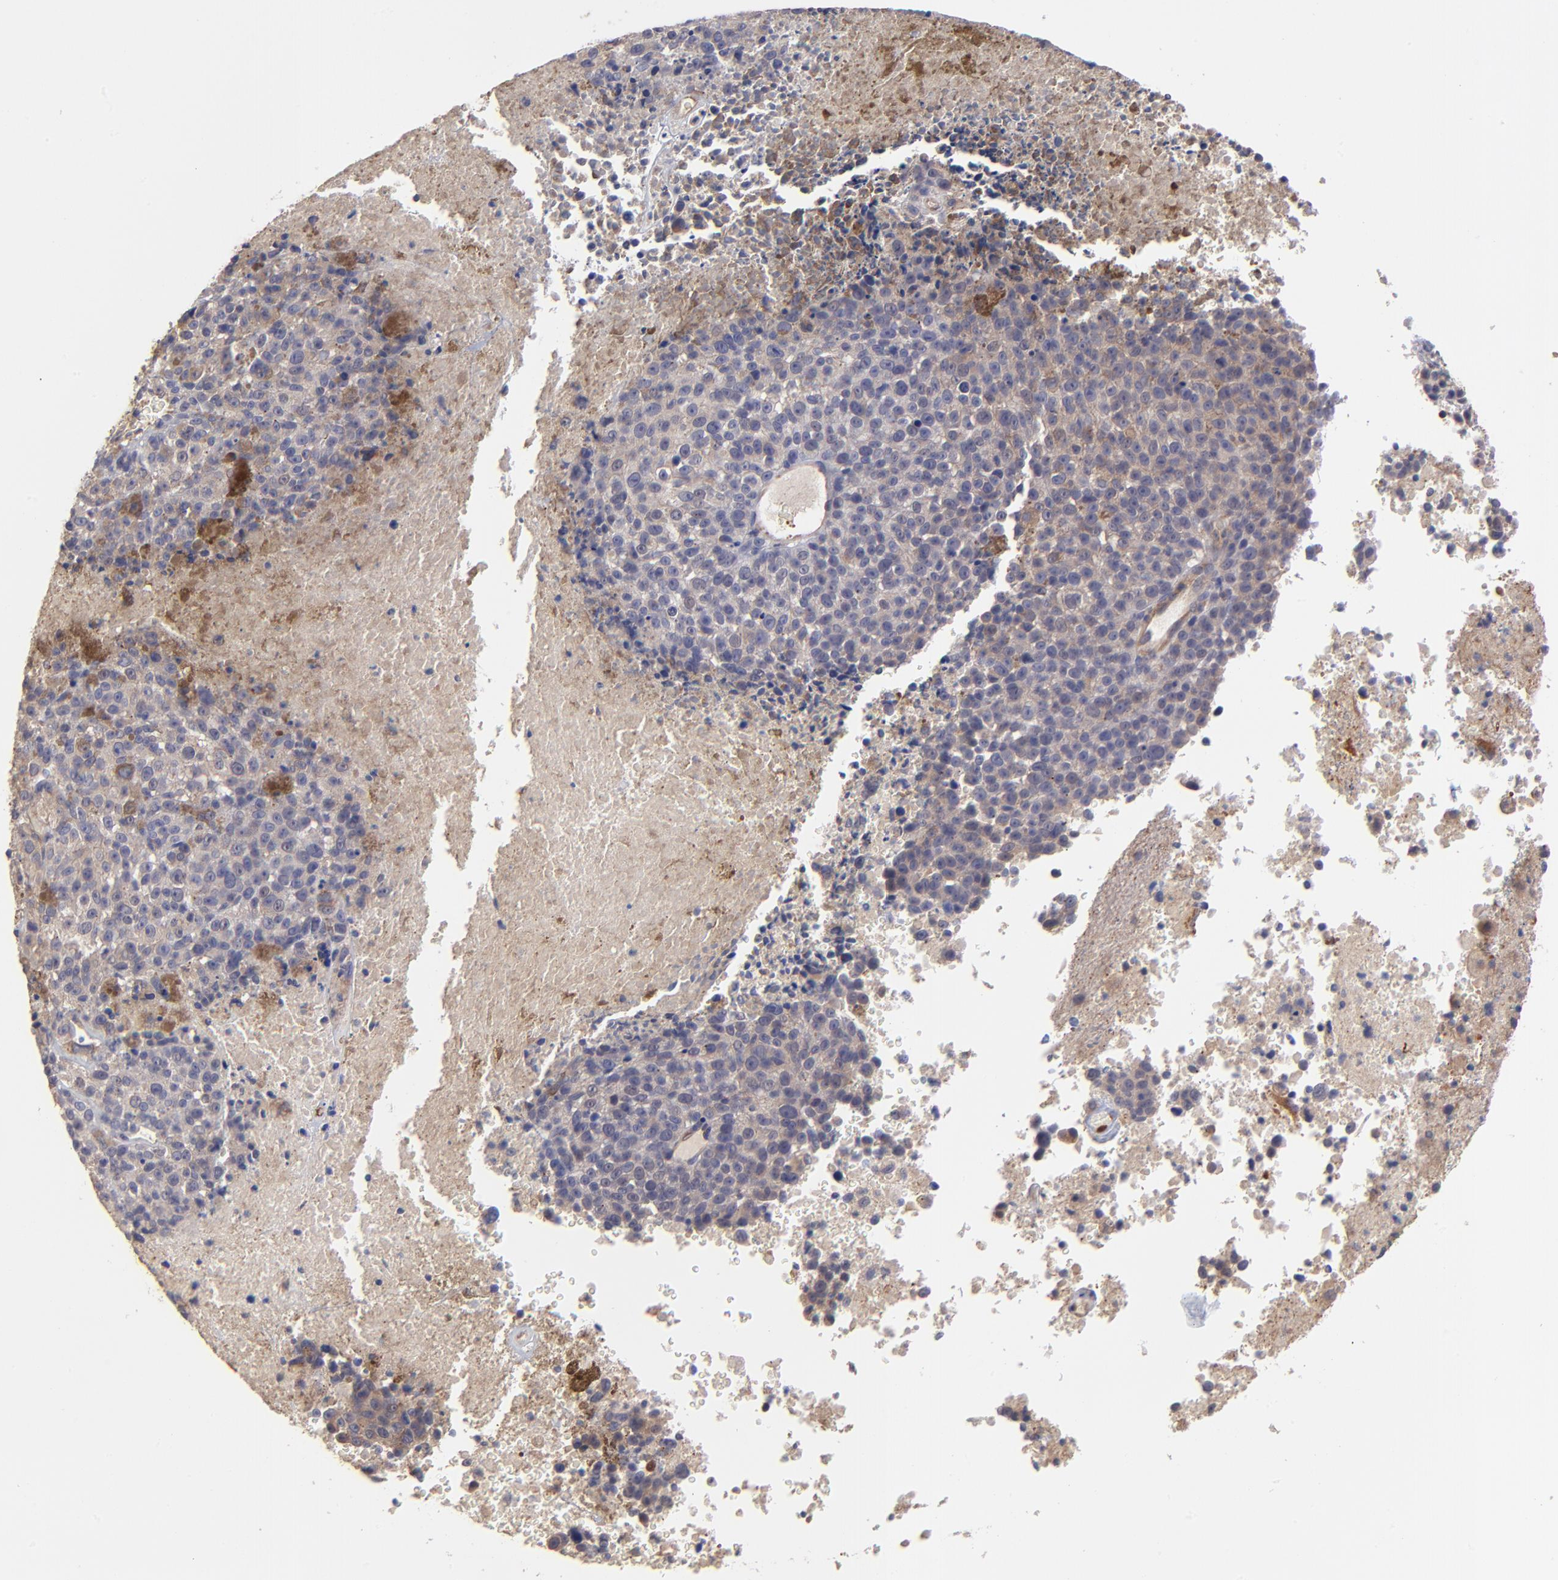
{"staining": {"intensity": "negative", "quantity": "none", "location": "none"}, "tissue": "melanoma", "cell_type": "Tumor cells", "image_type": "cancer", "snomed": [{"axis": "morphology", "description": "Malignant melanoma, Metastatic site"}, {"axis": "topography", "description": "Cerebral cortex"}], "caption": "Histopathology image shows no protein expression in tumor cells of melanoma tissue.", "gene": "ASB7", "patient": {"sex": "female", "age": 52}}